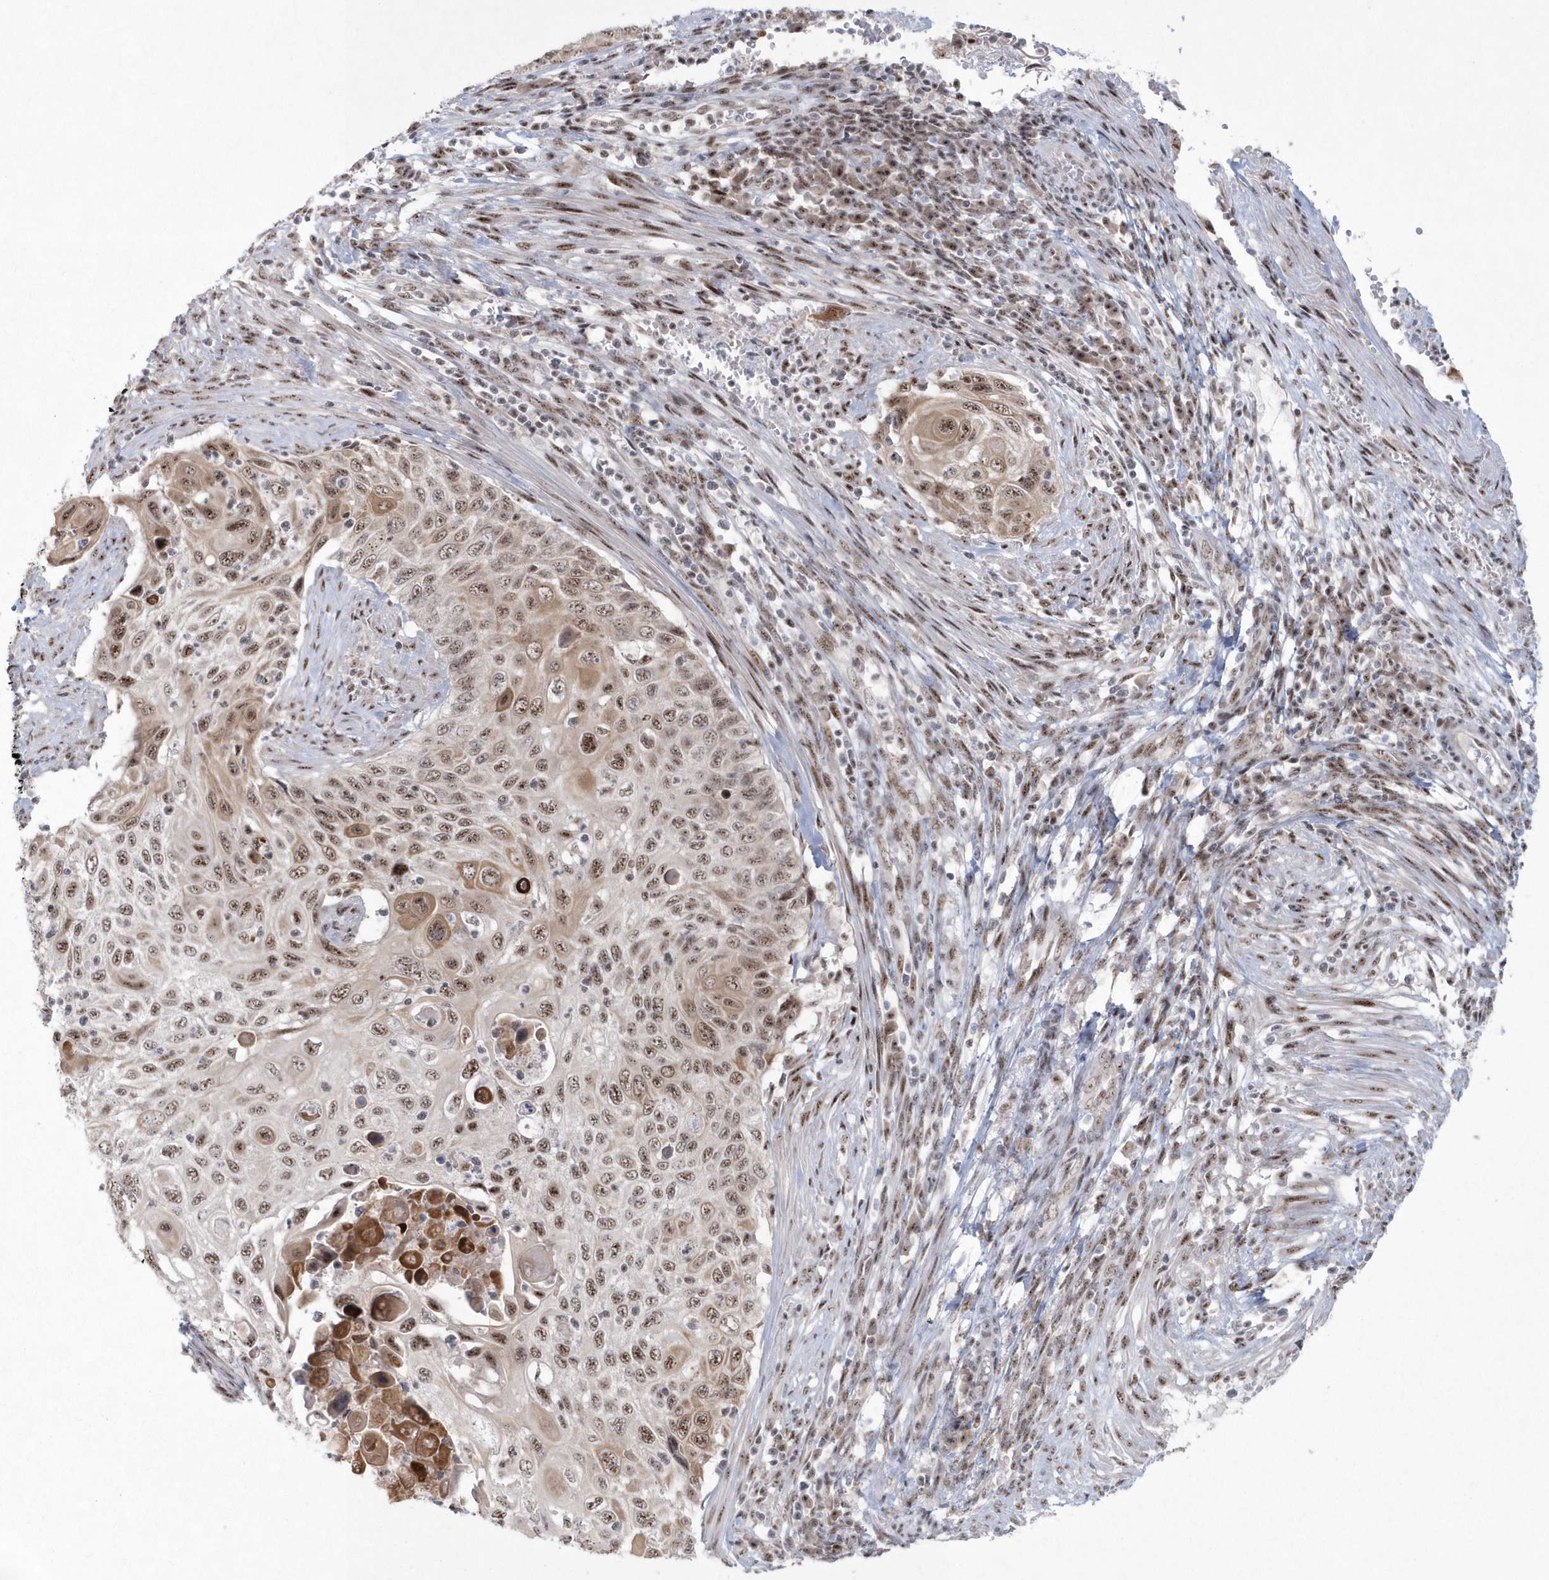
{"staining": {"intensity": "moderate", "quantity": ">75%", "location": "cytoplasmic/membranous,nuclear"}, "tissue": "cervical cancer", "cell_type": "Tumor cells", "image_type": "cancer", "snomed": [{"axis": "morphology", "description": "Squamous cell carcinoma, NOS"}, {"axis": "topography", "description": "Cervix"}], "caption": "A high-resolution photomicrograph shows immunohistochemistry (IHC) staining of cervical cancer, which displays moderate cytoplasmic/membranous and nuclear positivity in about >75% of tumor cells.", "gene": "KDM6B", "patient": {"sex": "female", "age": 70}}